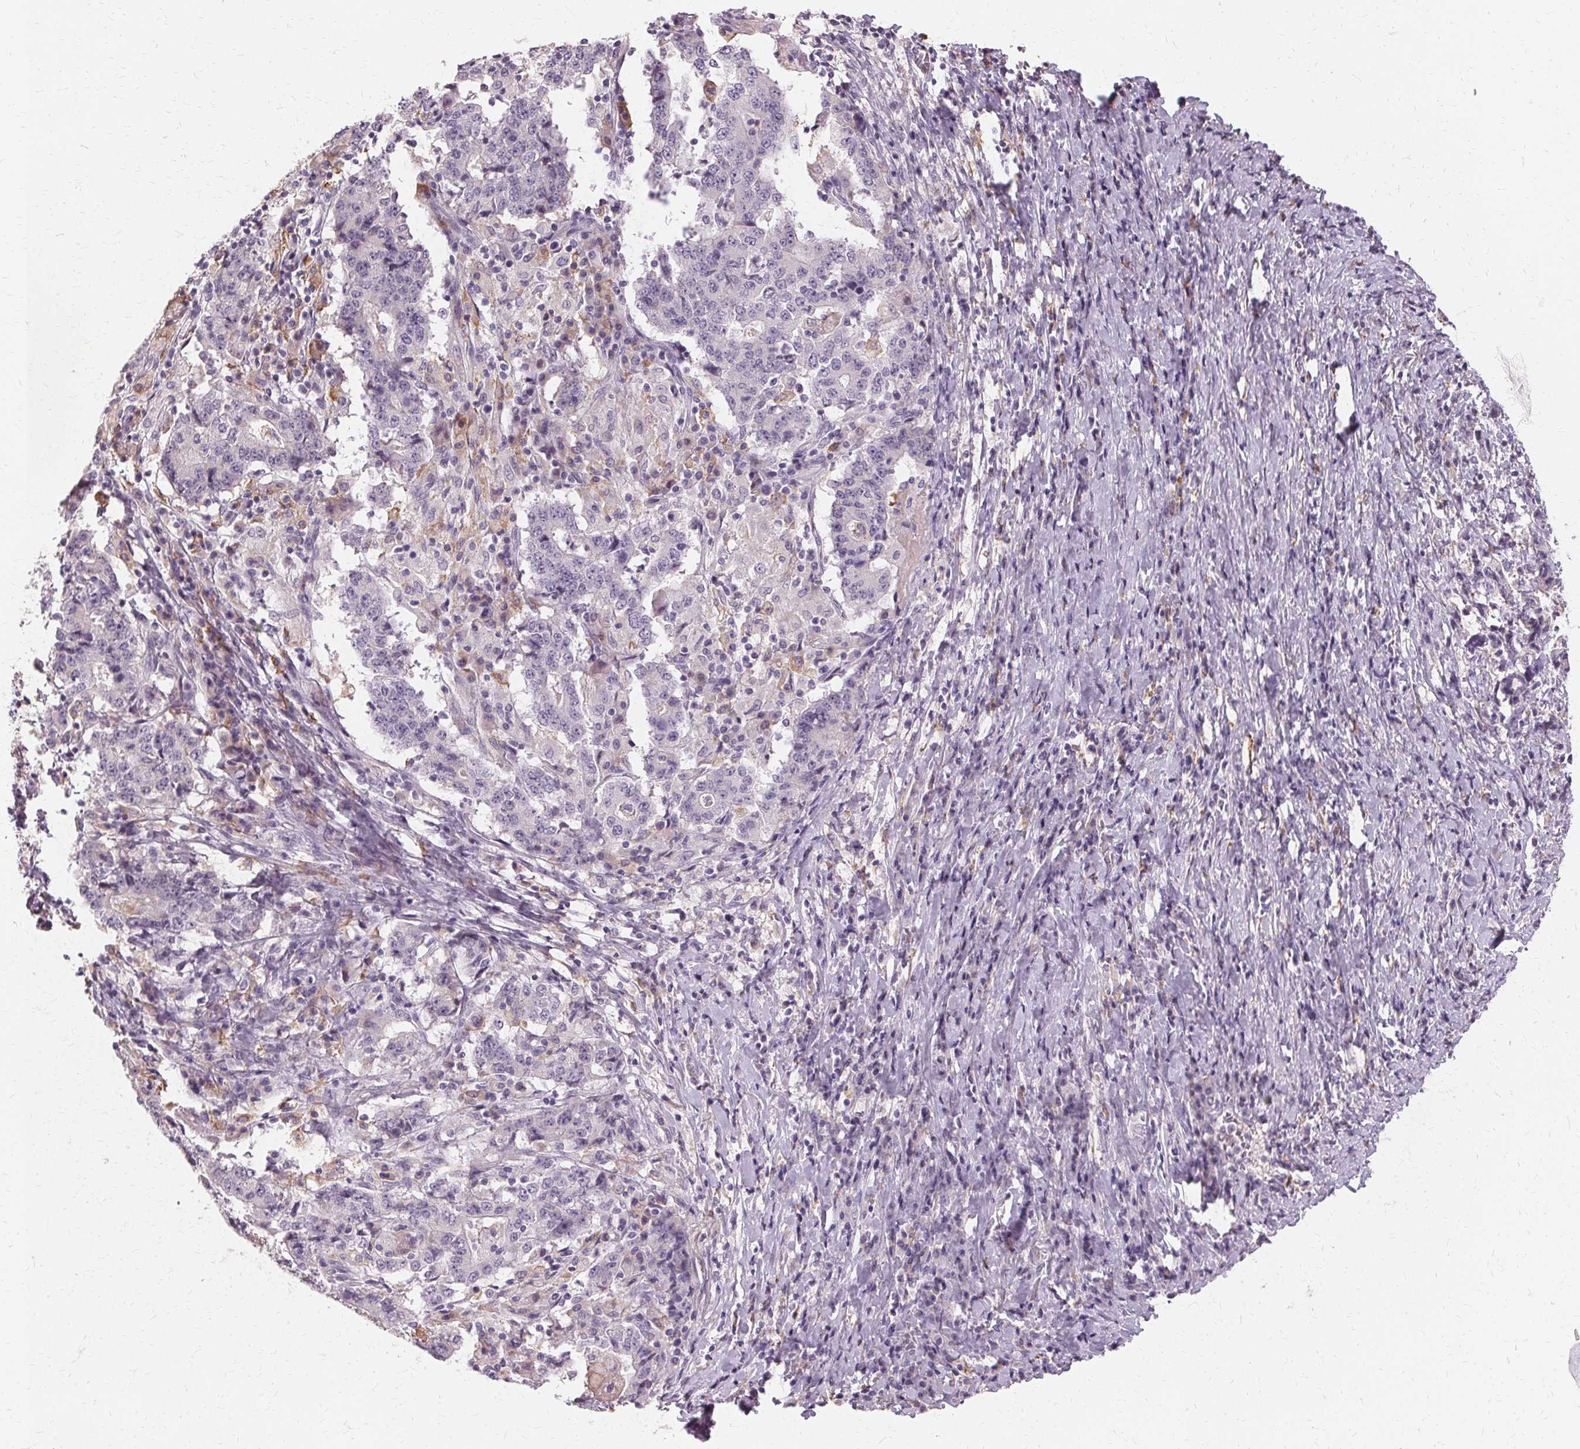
{"staining": {"intensity": "negative", "quantity": "none", "location": "none"}, "tissue": "stomach cancer", "cell_type": "Tumor cells", "image_type": "cancer", "snomed": [{"axis": "morphology", "description": "Normal tissue, NOS"}, {"axis": "morphology", "description": "Adenocarcinoma, NOS"}, {"axis": "topography", "description": "Stomach, upper"}, {"axis": "topography", "description": "Stomach"}], "caption": "The image exhibits no staining of tumor cells in stomach cancer.", "gene": "IFNGR1", "patient": {"sex": "male", "age": 59}}